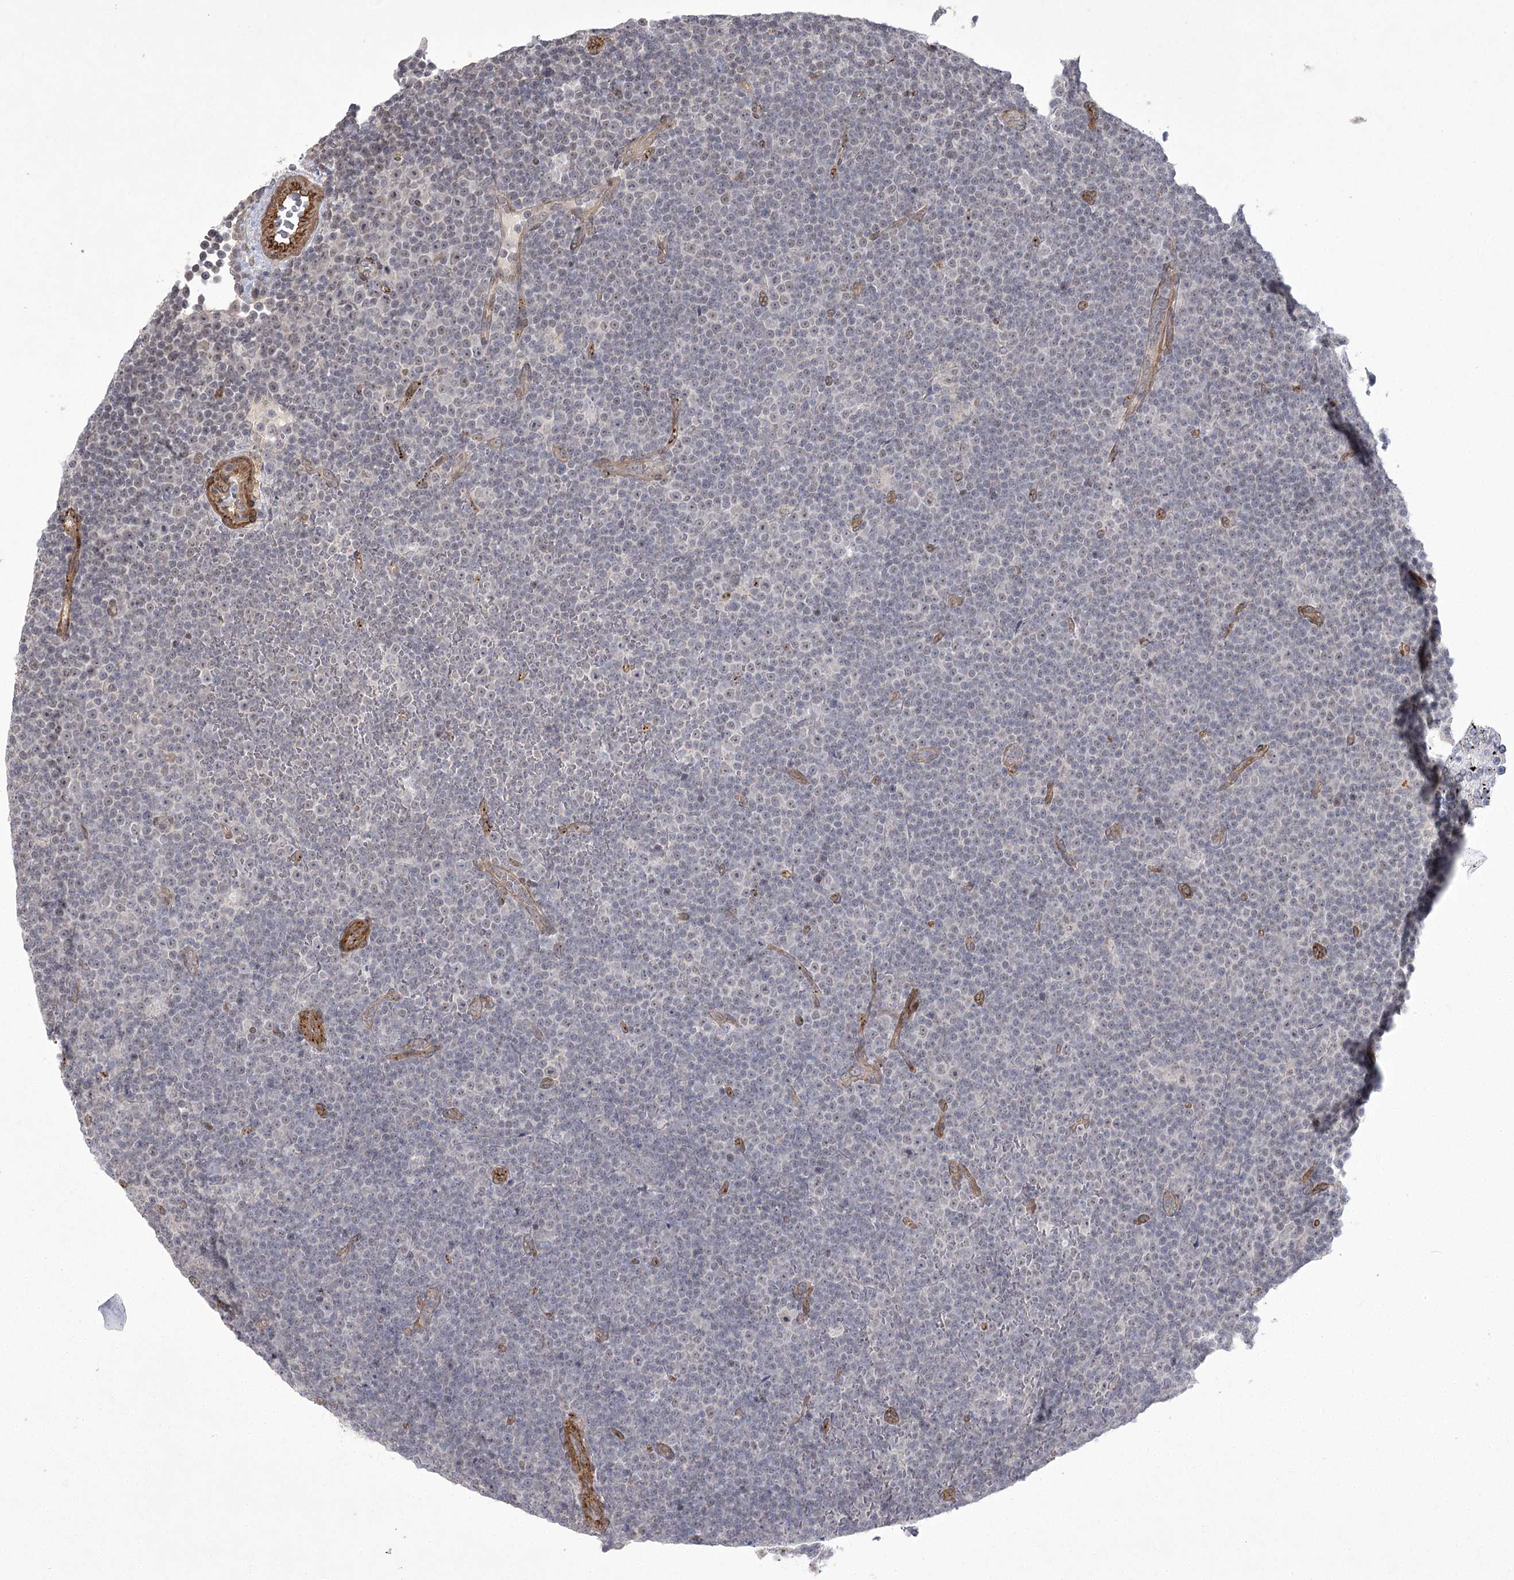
{"staining": {"intensity": "negative", "quantity": "none", "location": "none"}, "tissue": "lymphoma", "cell_type": "Tumor cells", "image_type": "cancer", "snomed": [{"axis": "morphology", "description": "Malignant lymphoma, non-Hodgkin's type, Low grade"}, {"axis": "topography", "description": "Lymph node"}], "caption": "The micrograph reveals no staining of tumor cells in lymphoma.", "gene": "AMTN", "patient": {"sex": "female", "age": 67}}